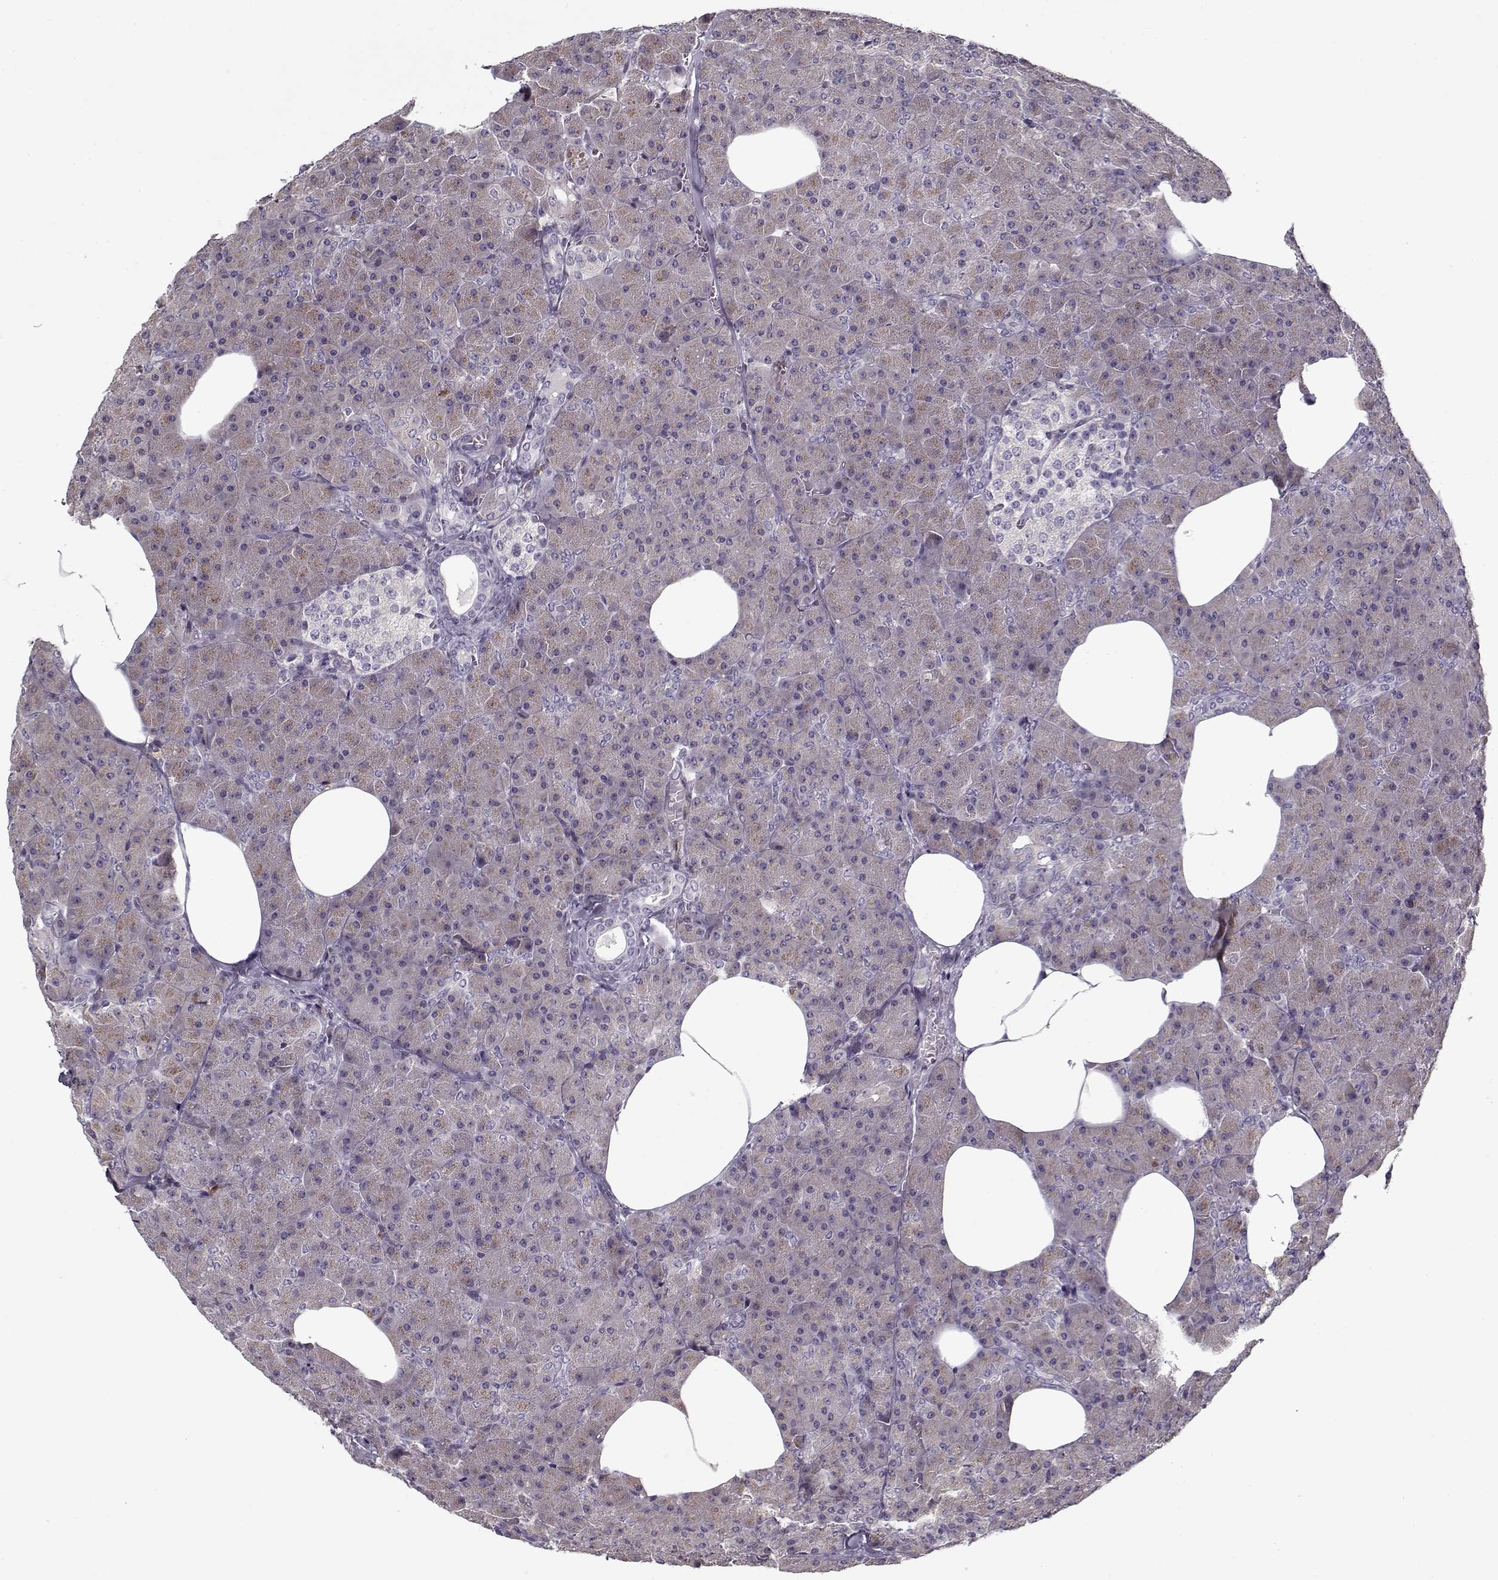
{"staining": {"intensity": "weak", "quantity": ">75%", "location": "cytoplasmic/membranous"}, "tissue": "pancreas", "cell_type": "Exocrine glandular cells", "image_type": "normal", "snomed": [{"axis": "morphology", "description": "Normal tissue, NOS"}, {"axis": "topography", "description": "Pancreas"}], "caption": "This photomicrograph exhibits immunohistochemistry staining of normal pancreas, with low weak cytoplasmic/membranous staining in about >75% of exocrine glandular cells.", "gene": "UNC13D", "patient": {"sex": "female", "age": 45}}